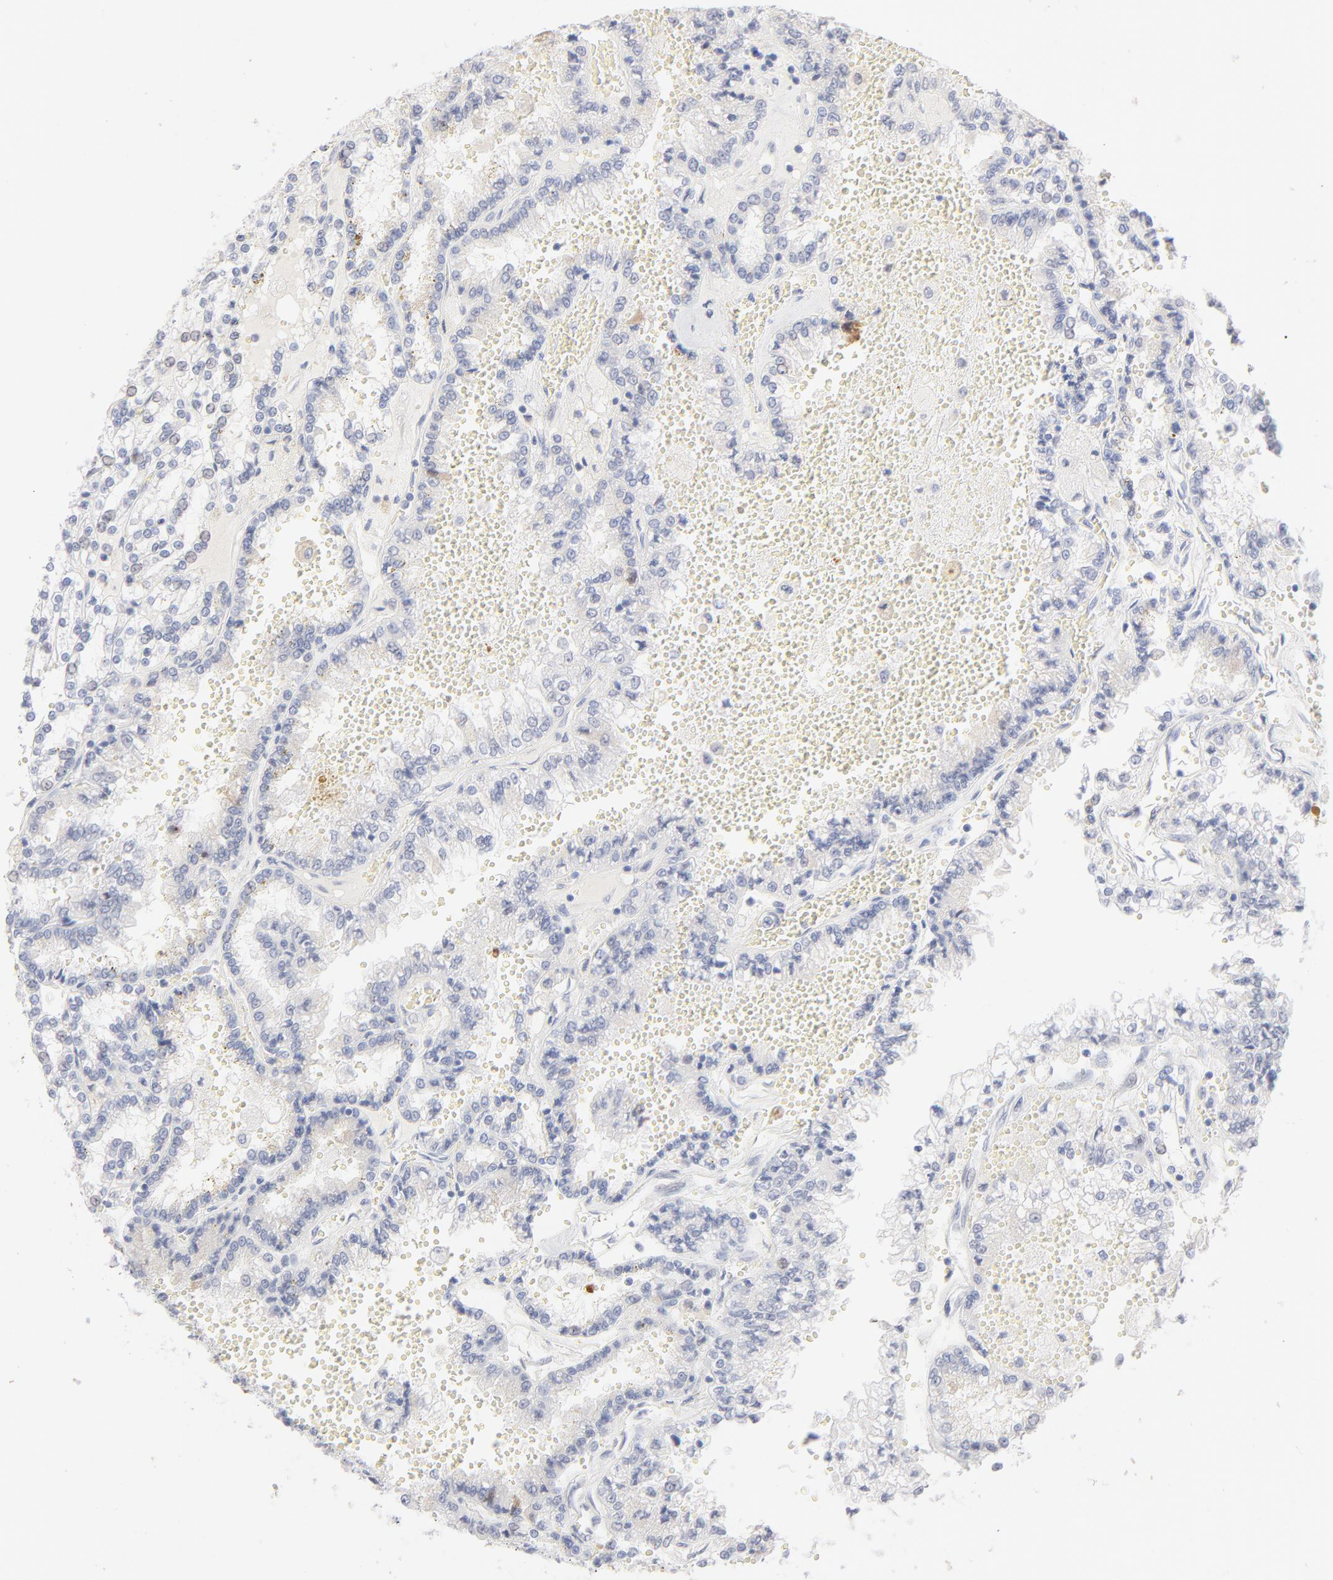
{"staining": {"intensity": "negative", "quantity": "none", "location": "none"}, "tissue": "renal cancer", "cell_type": "Tumor cells", "image_type": "cancer", "snomed": [{"axis": "morphology", "description": "Adenocarcinoma, NOS"}, {"axis": "topography", "description": "Kidney"}], "caption": "This is an immunohistochemistry photomicrograph of human renal cancer. There is no positivity in tumor cells.", "gene": "ONECUT1", "patient": {"sex": "female", "age": 56}}